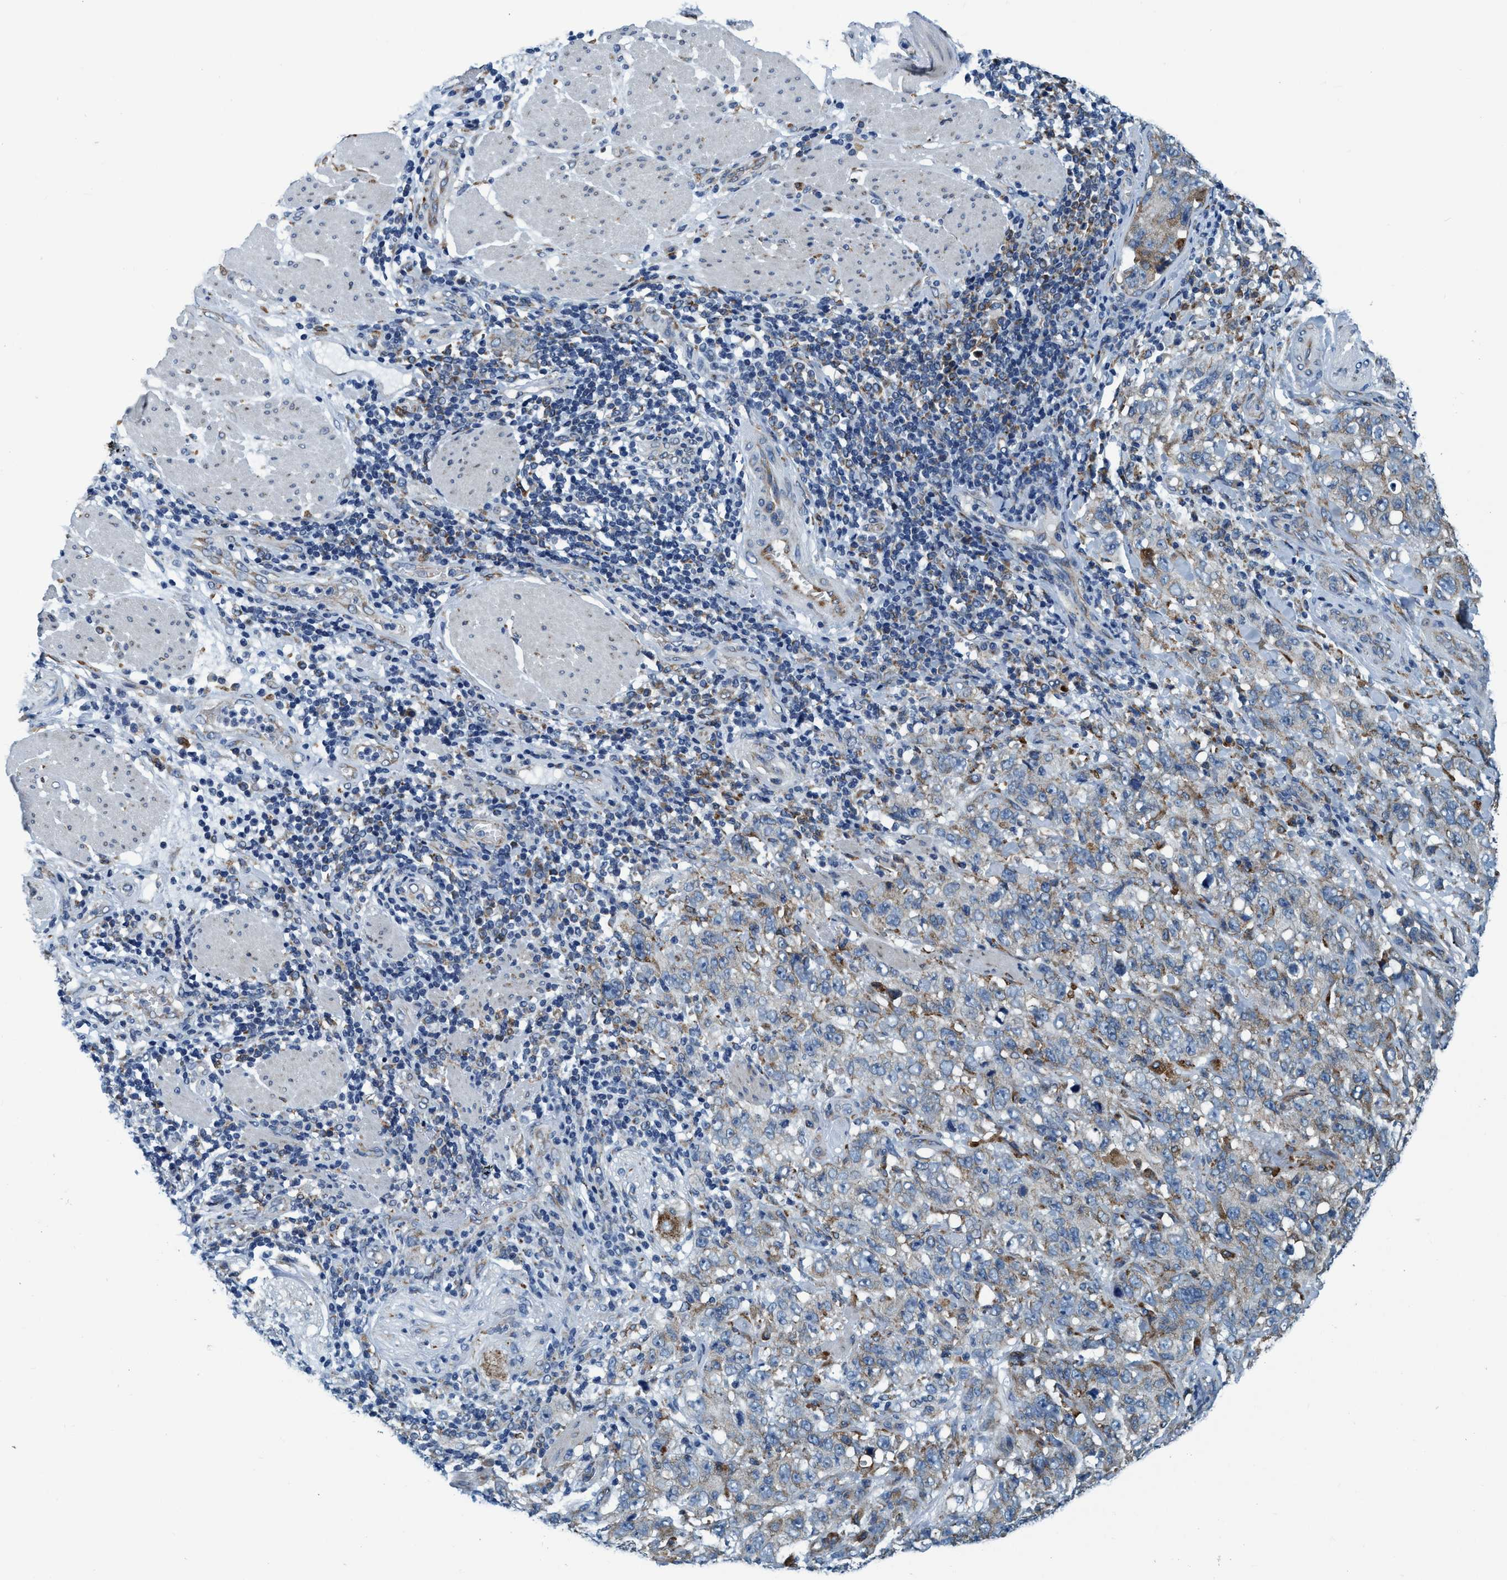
{"staining": {"intensity": "weak", "quantity": "<25%", "location": "cytoplasmic/membranous"}, "tissue": "stomach cancer", "cell_type": "Tumor cells", "image_type": "cancer", "snomed": [{"axis": "morphology", "description": "Adenocarcinoma, NOS"}, {"axis": "topography", "description": "Stomach"}], "caption": "This is an immunohistochemistry (IHC) micrograph of human stomach cancer. There is no positivity in tumor cells.", "gene": "ARMC9", "patient": {"sex": "male", "age": 48}}